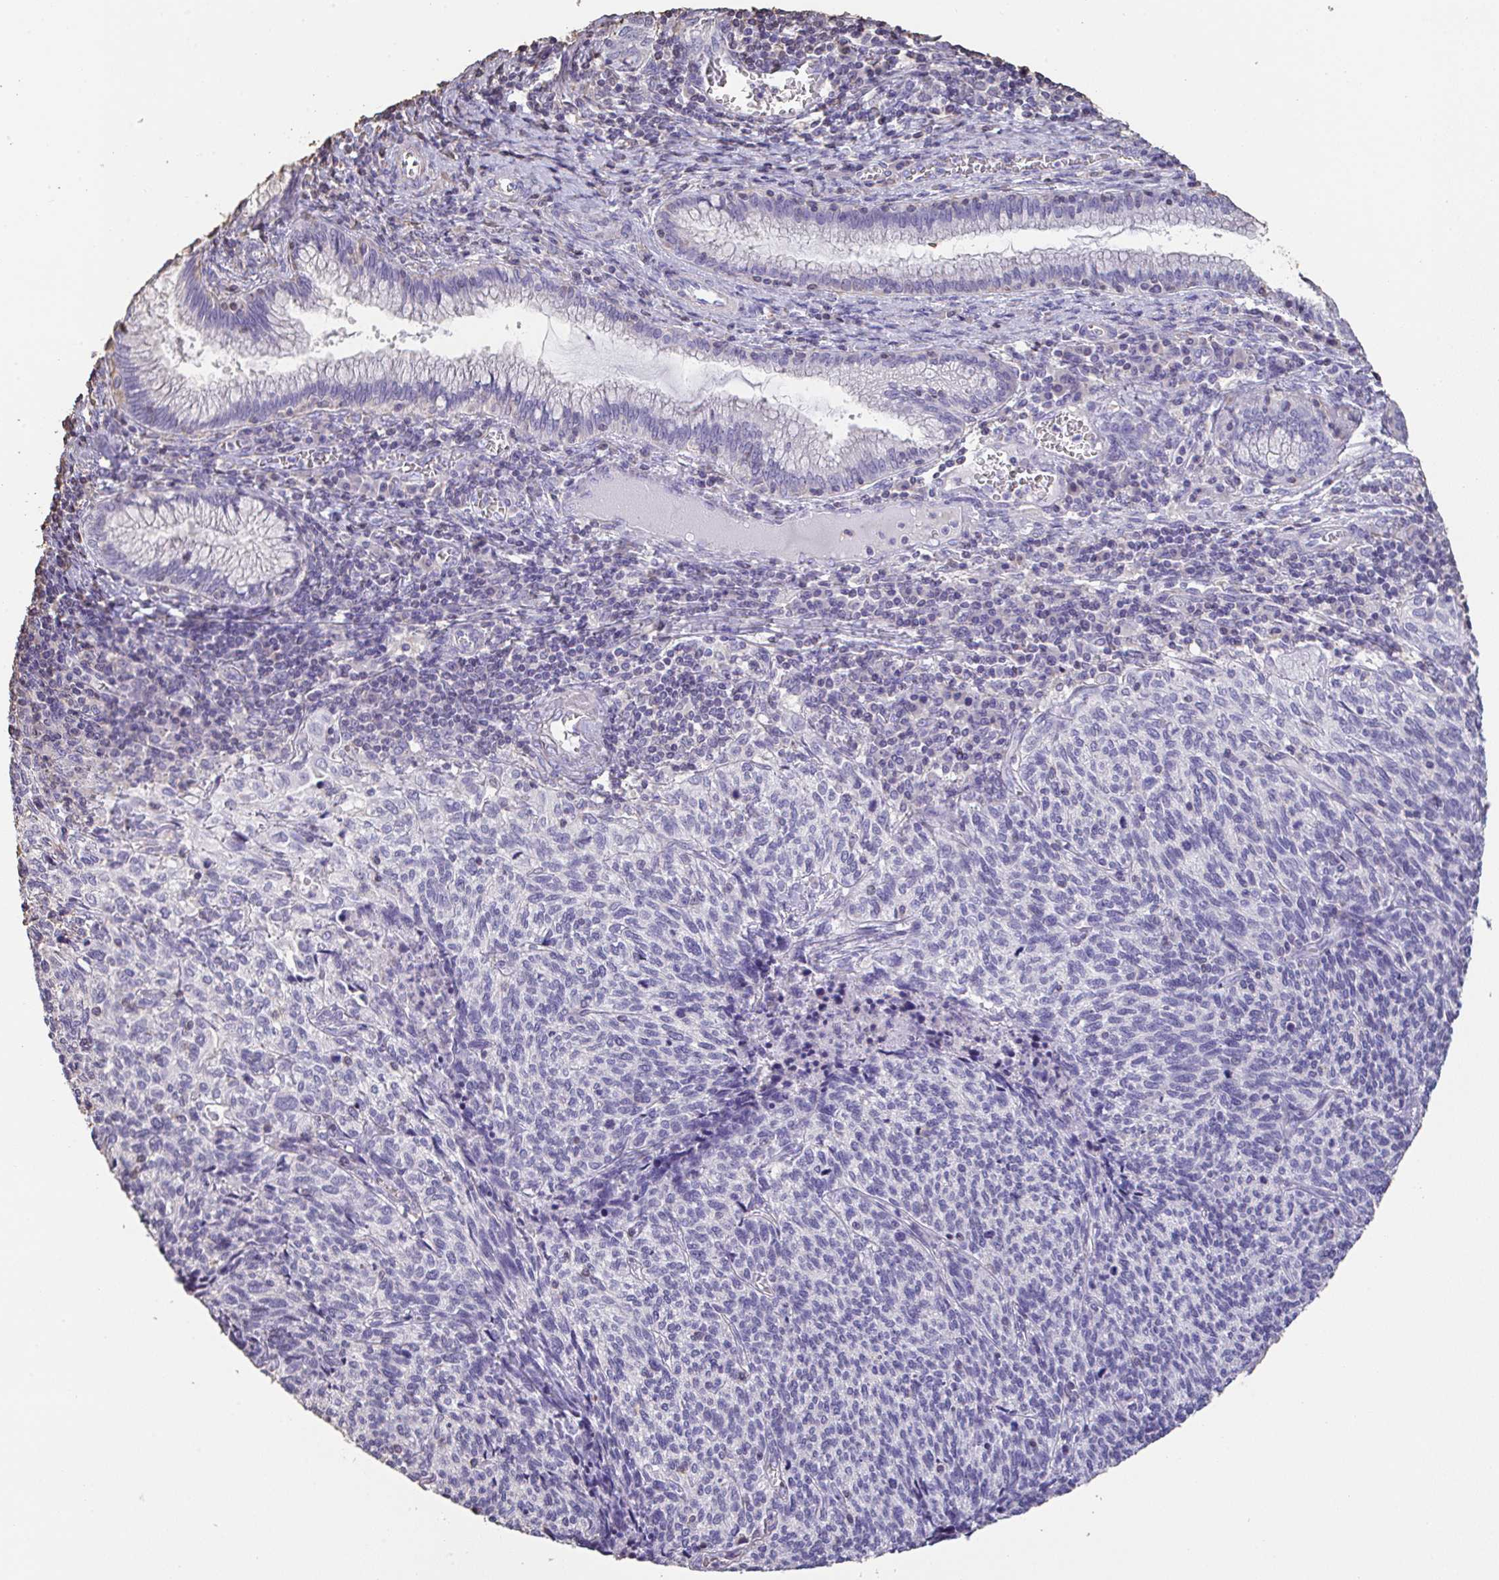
{"staining": {"intensity": "negative", "quantity": "none", "location": "none"}, "tissue": "cervical cancer", "cell_type": "Tumor cells", "image_type": "cancer", "snomed": [{"axis": "morphology", "description": "Squamous cell carcinoma, NOS"}, {"axis": "topography", "description": "Cervix"}], "caption": "There is no significant positivity in tumor cells of cervical cancer (squamous cell carcinoma).", "gene": "IL23R", "patient": {"sex": "female", "age": 45}}